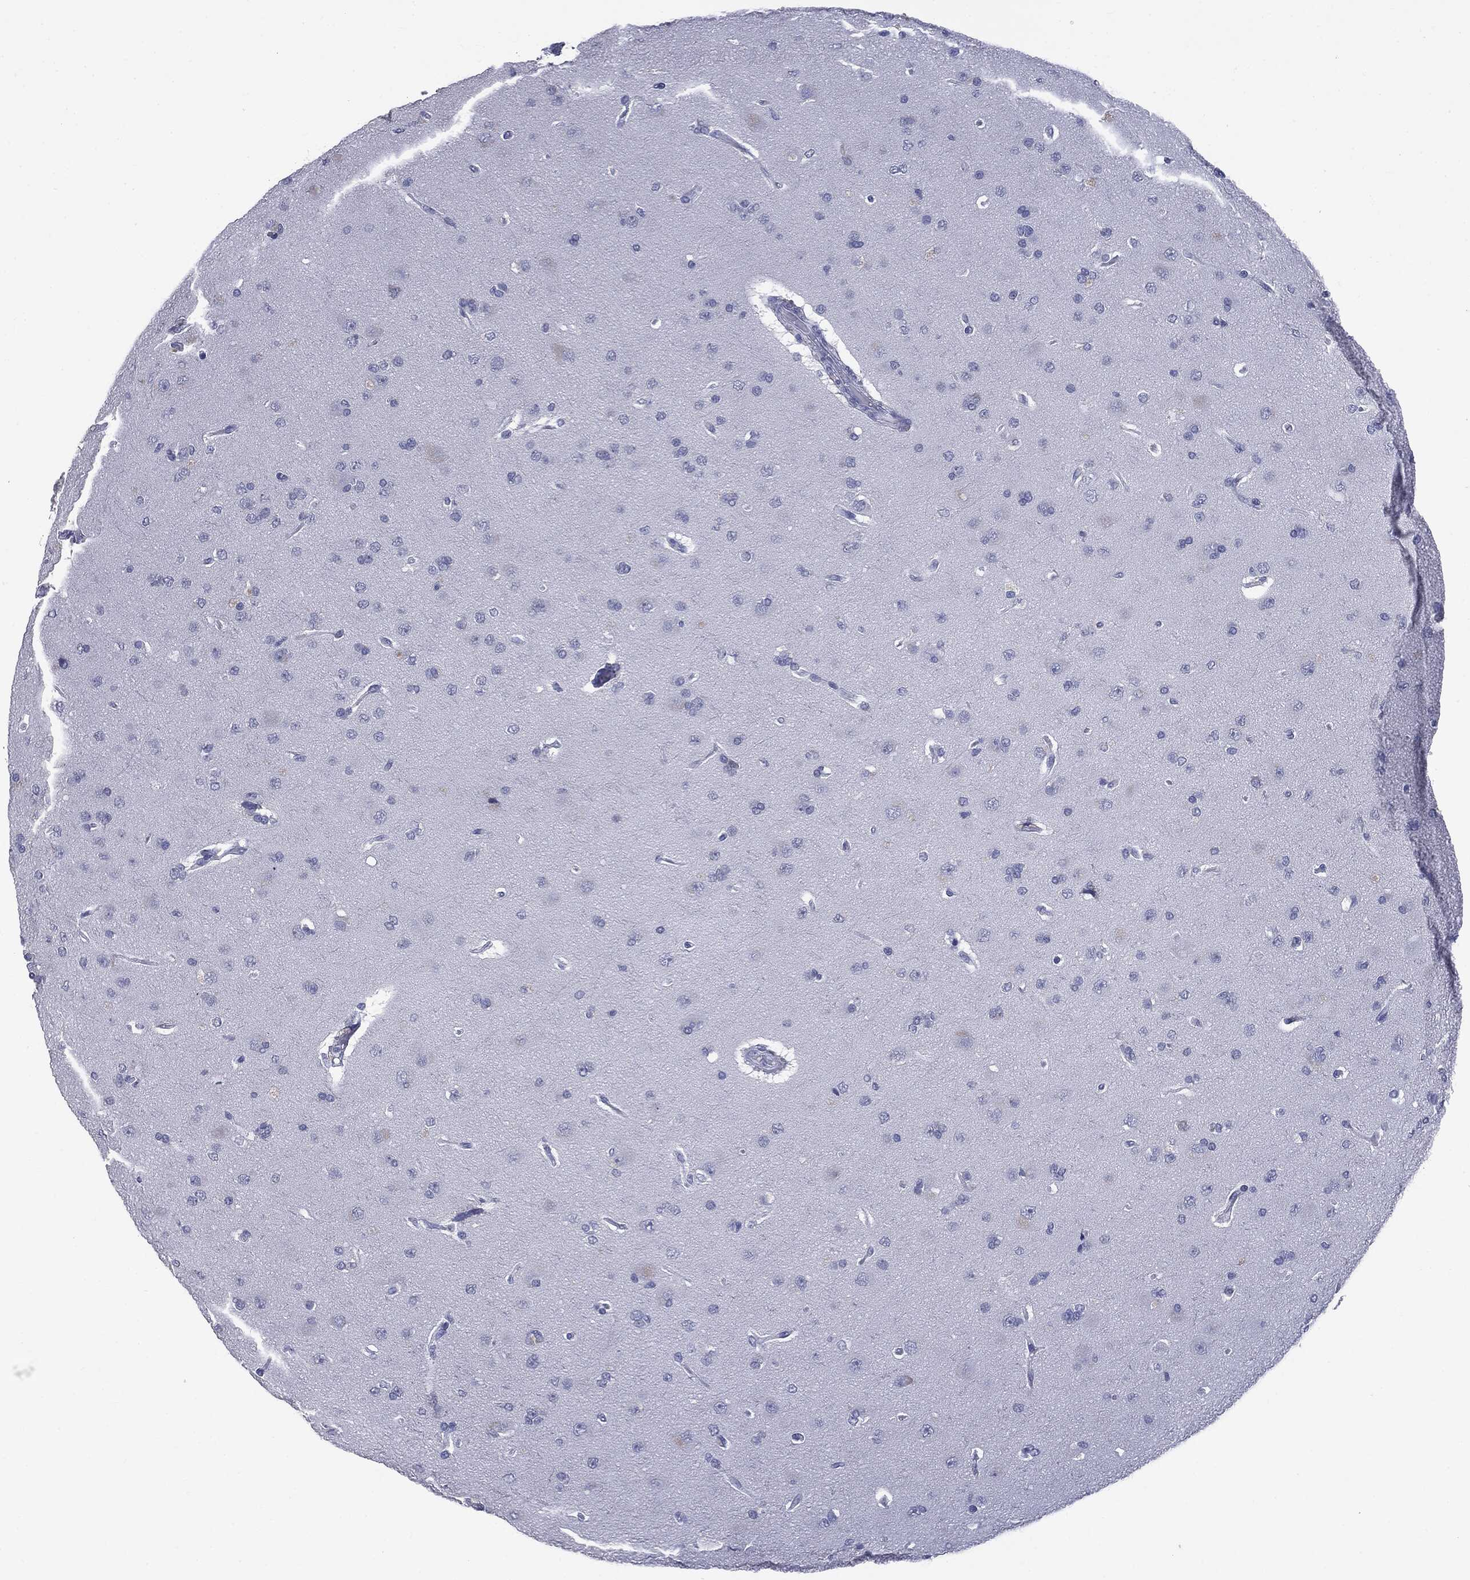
{"staining": {"intensity": "negative", "quantity": "none", "location": "none"}, "tissue": "glioma", "cell_type": "Tumor cells", "image_type": "cancer", "snomed": [{"axis": "morphology", "description": "Glioma, malignant, NOS"}, {"axis": "topography", "description": "Cerebral cortex"}], "caption": "Micrograph shows no protein positivity in tumor cells of glioma tissue.", "gene": "TSHB", "patient": {"sex": "male", "age": 58}}